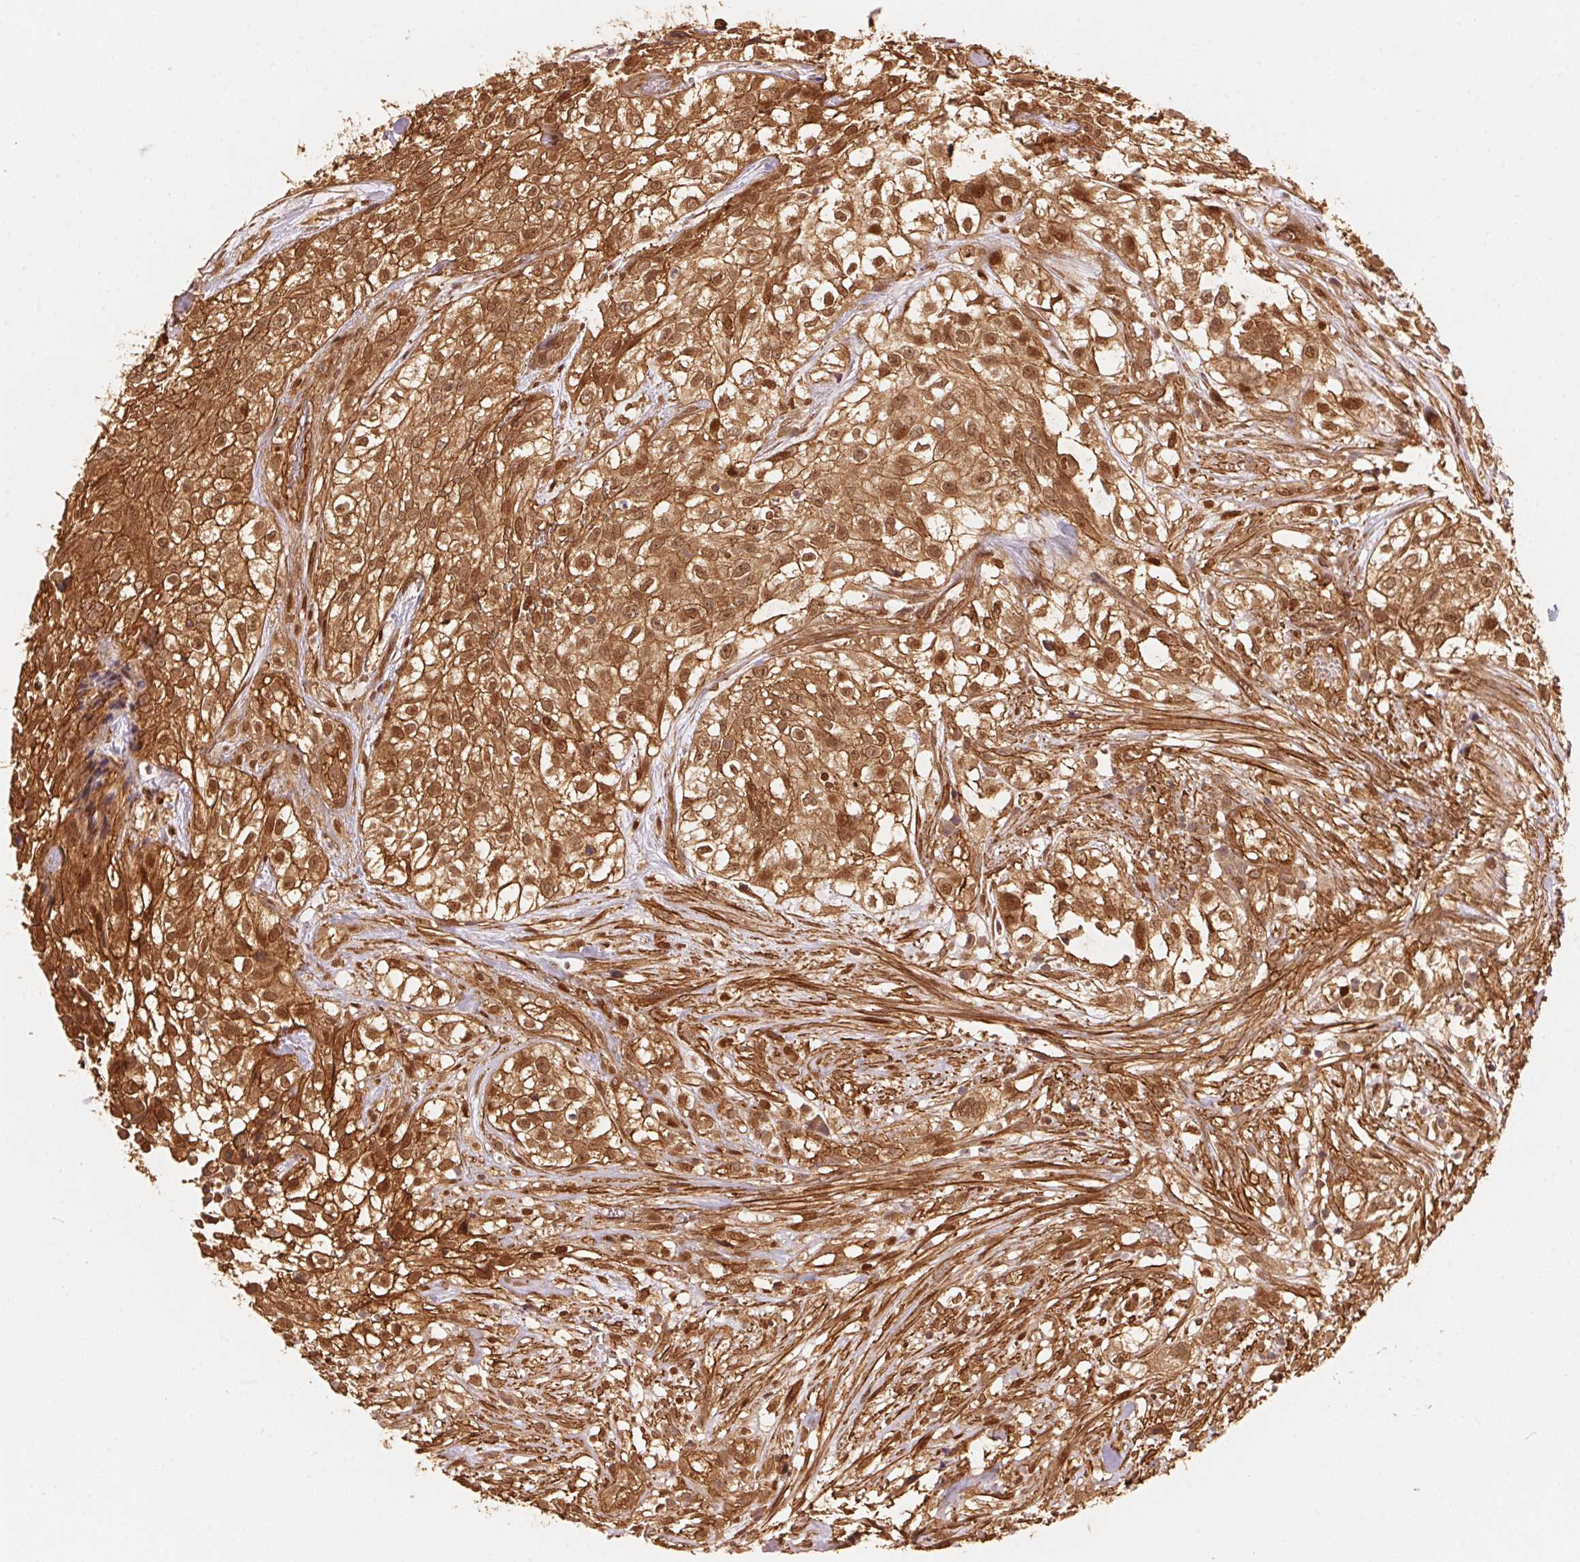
{"staining": {"intensity": "moderate", "quantity": ">75%", "location": "cytoplasmic/membranous,nuclear"}, "tissue": "urothelial cancer", "cell_type": "Tumor cells", "image_type": "cancer", "snomed": [{"axis": "morphology", "description": "Urothelial carcinoma, High grade"}, {"axis": "topography", "description": "Urinary bladder"}], "caption": "Immunohistochemistry (DAB) staining of urothelial cancer shows moderate cytoplasmic/membranous and nuclear protein staining in approximately >75% of tumor cells.", "gene": "TNIP2", "patient": {"sex": "male", "age": 56}}